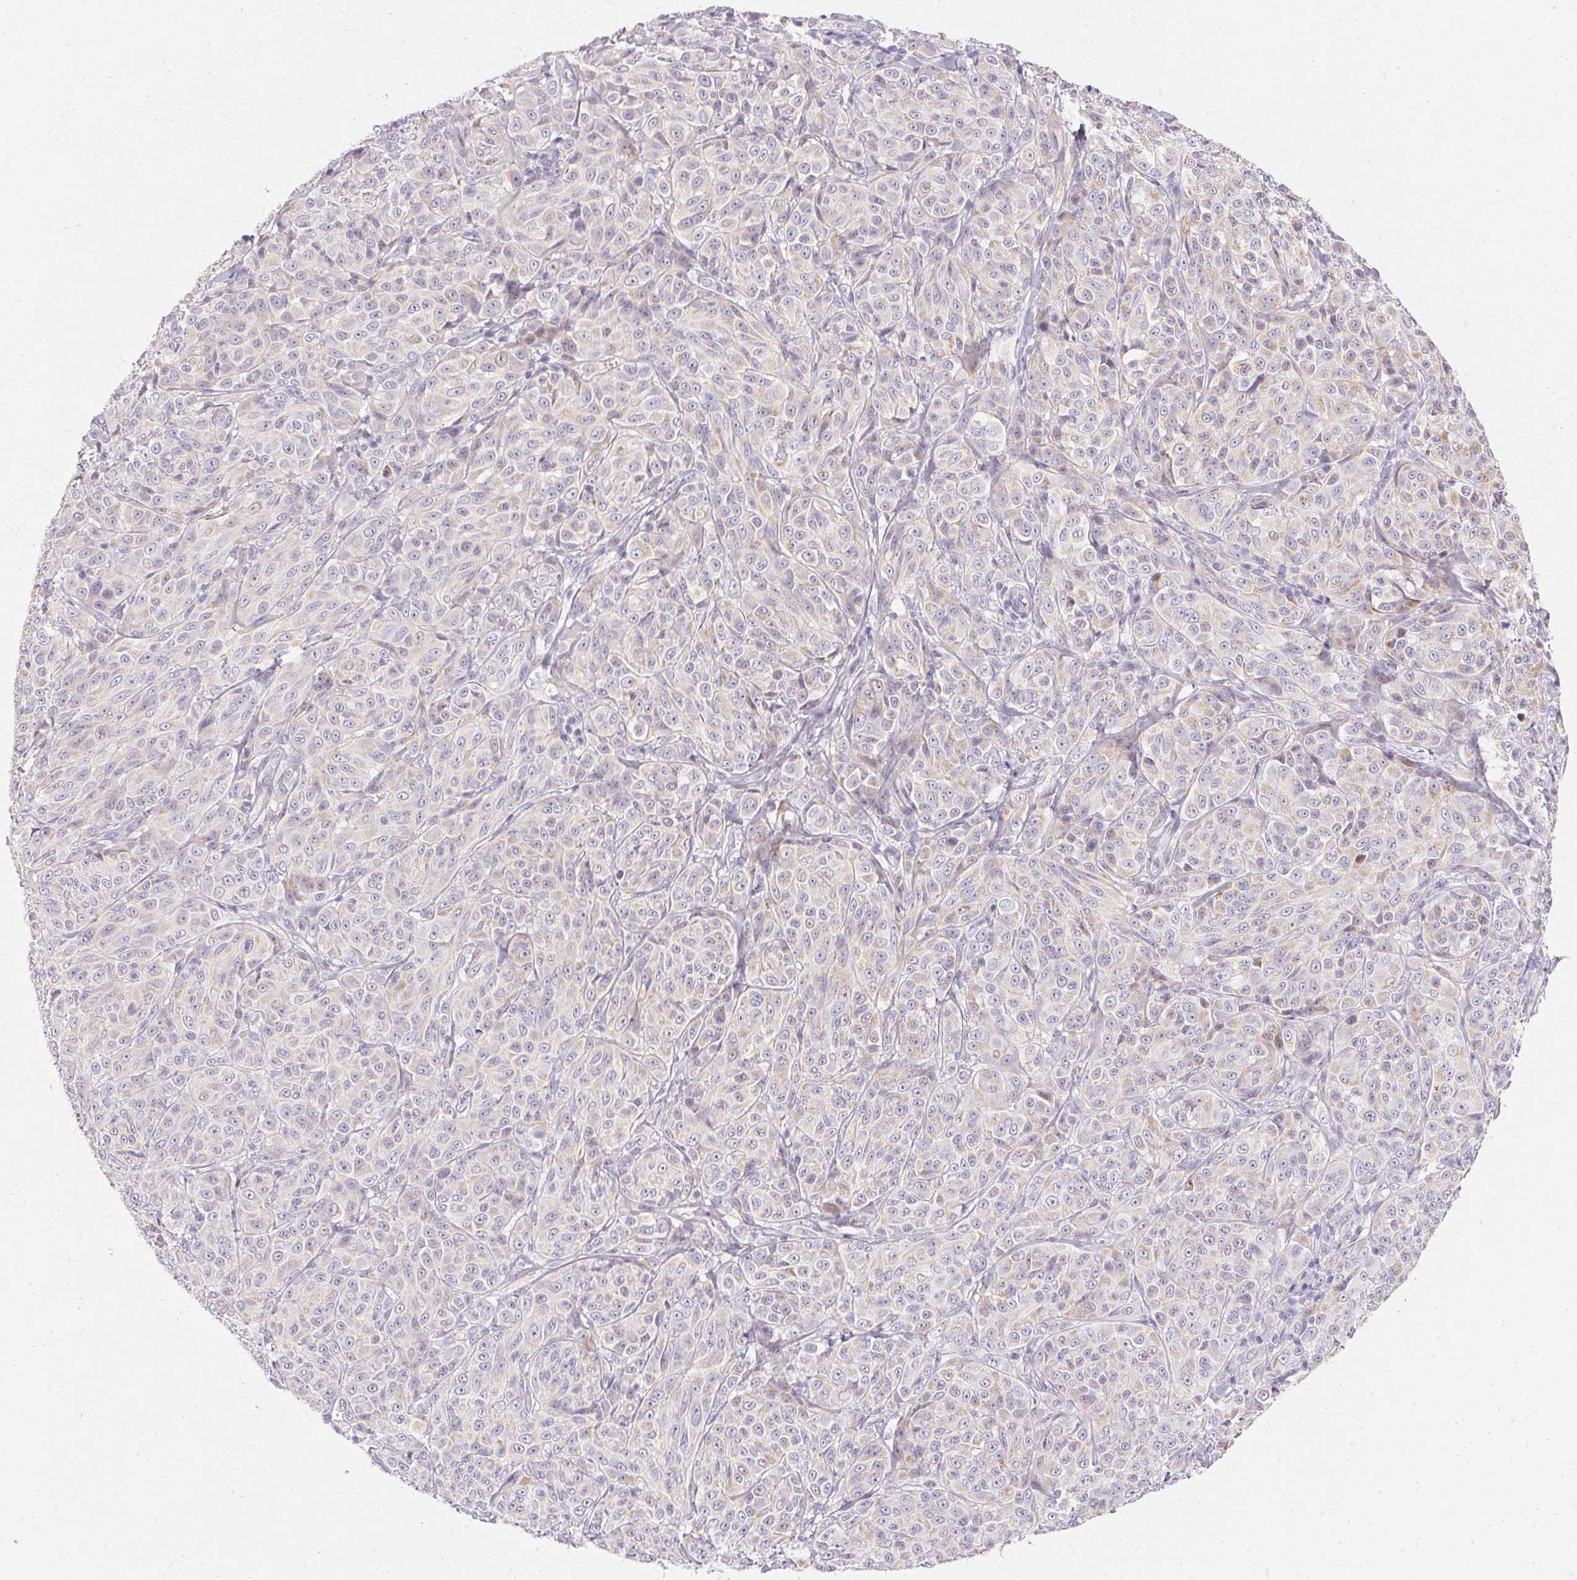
{"staining": {"intensity": "negative", "quantity": "none", "location": "none"}, "tissue": "melanoma", "cell_type": "Tumor cells", "image_type": "cancer", "snomed": [{"axis": "morphology", "description": "Malignant melanoma, NOS"}, {"axis": "topography", "description": "Skin"}], "caption": "A micrograph of human melanoma is negative for staining in tumor cells.", "gene": "TRIP13", "patient": {"sex": "male", "age": 89}}